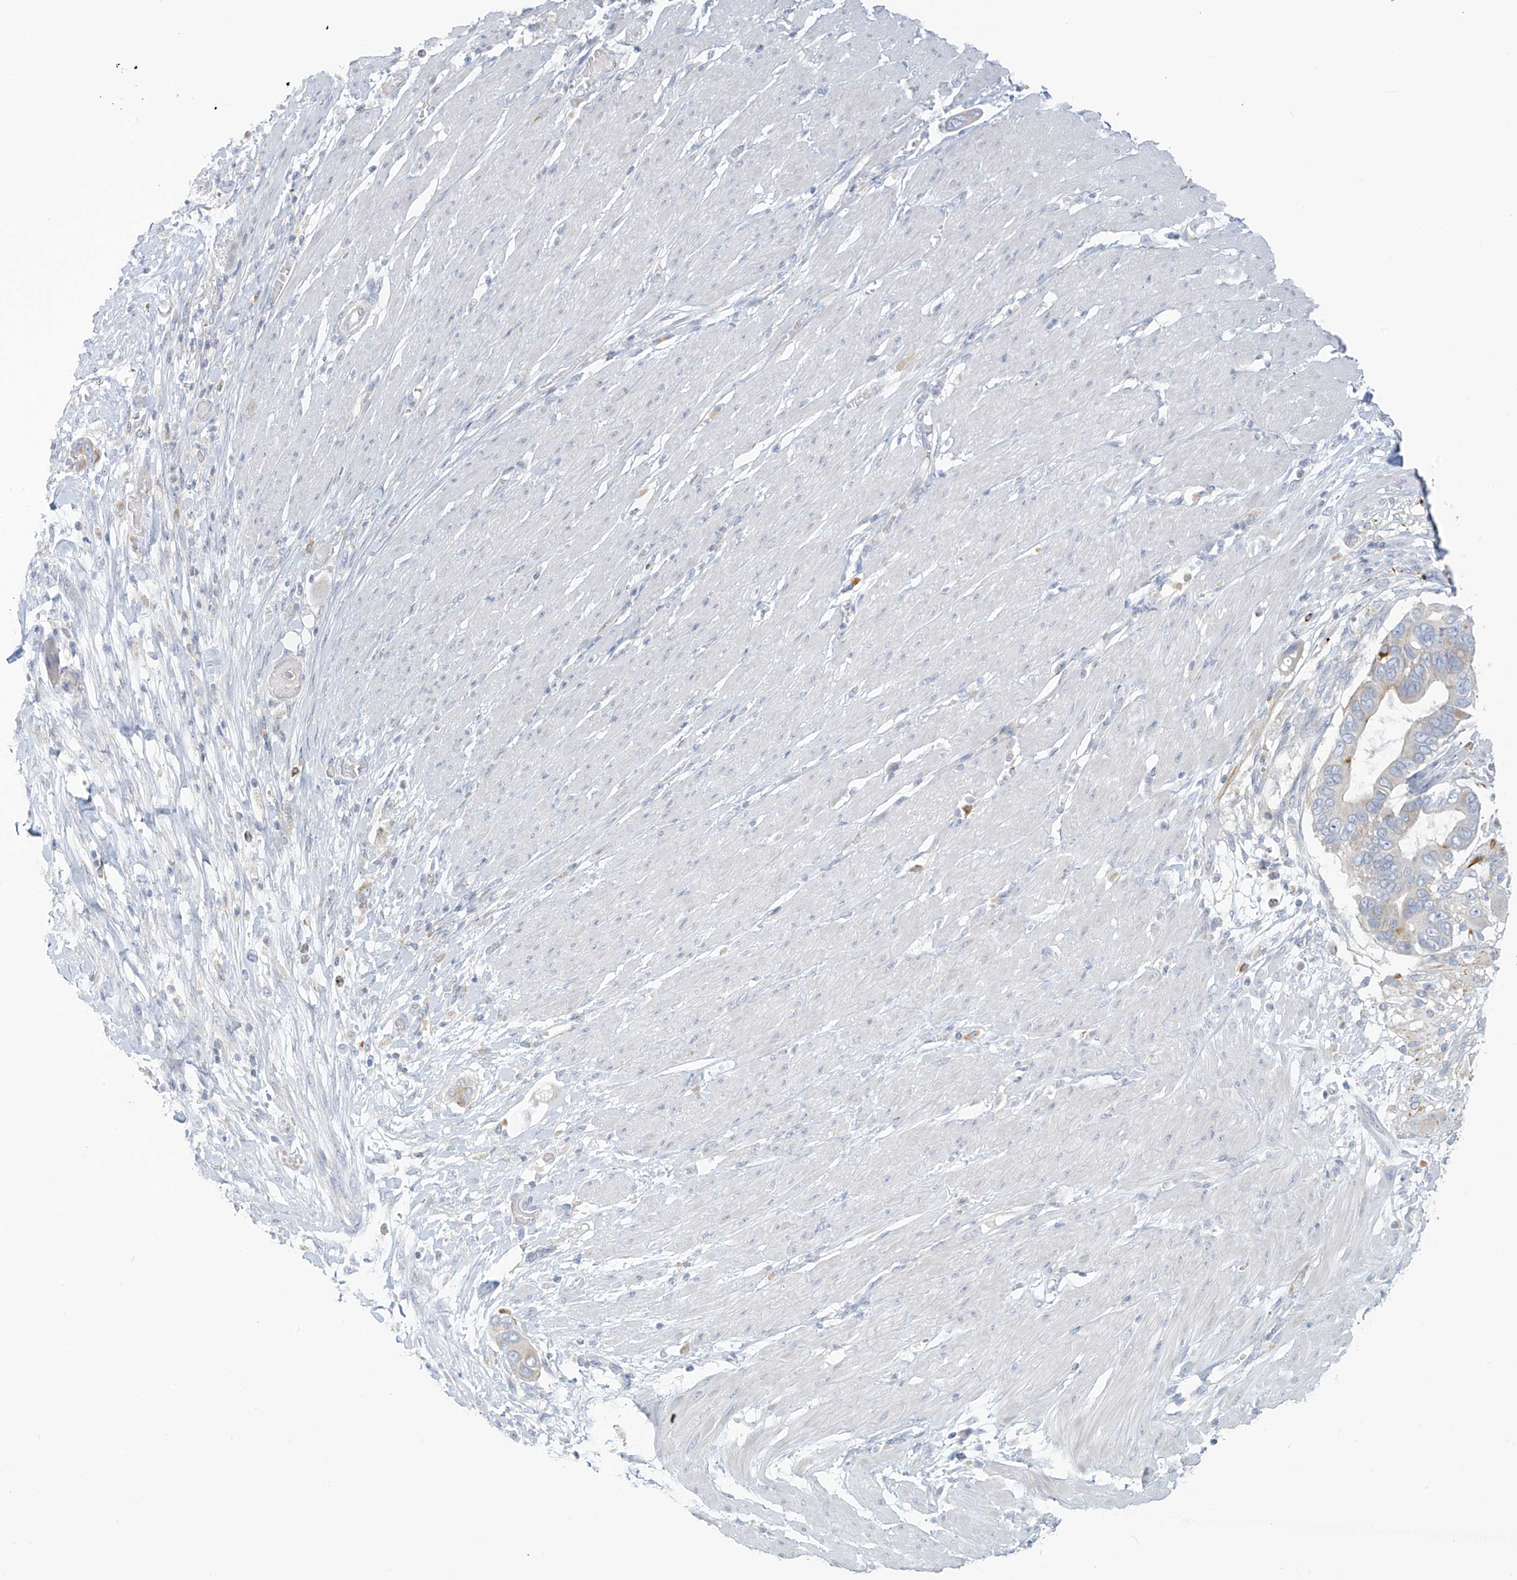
{"staining": {"intensity": "negative", "quantity": "none", "location": "none"}, "tissue": "pancreatic cancer", "cell_type": "Tumor cells", "image_type": "cancer", "snomed": [{"axis": "morphology", "description": "Adenocarcinoma, NOS"}, {"axis": "topography", "description": "Pancreas"}], "caption": "High power microscopy image of an immunohistochemistry (IHC) image of pancreatic cancer, revealing no significant staining in tumor cells.", "gene": "SLC6A12", "patient": {"sex": "male", "age": 68}}